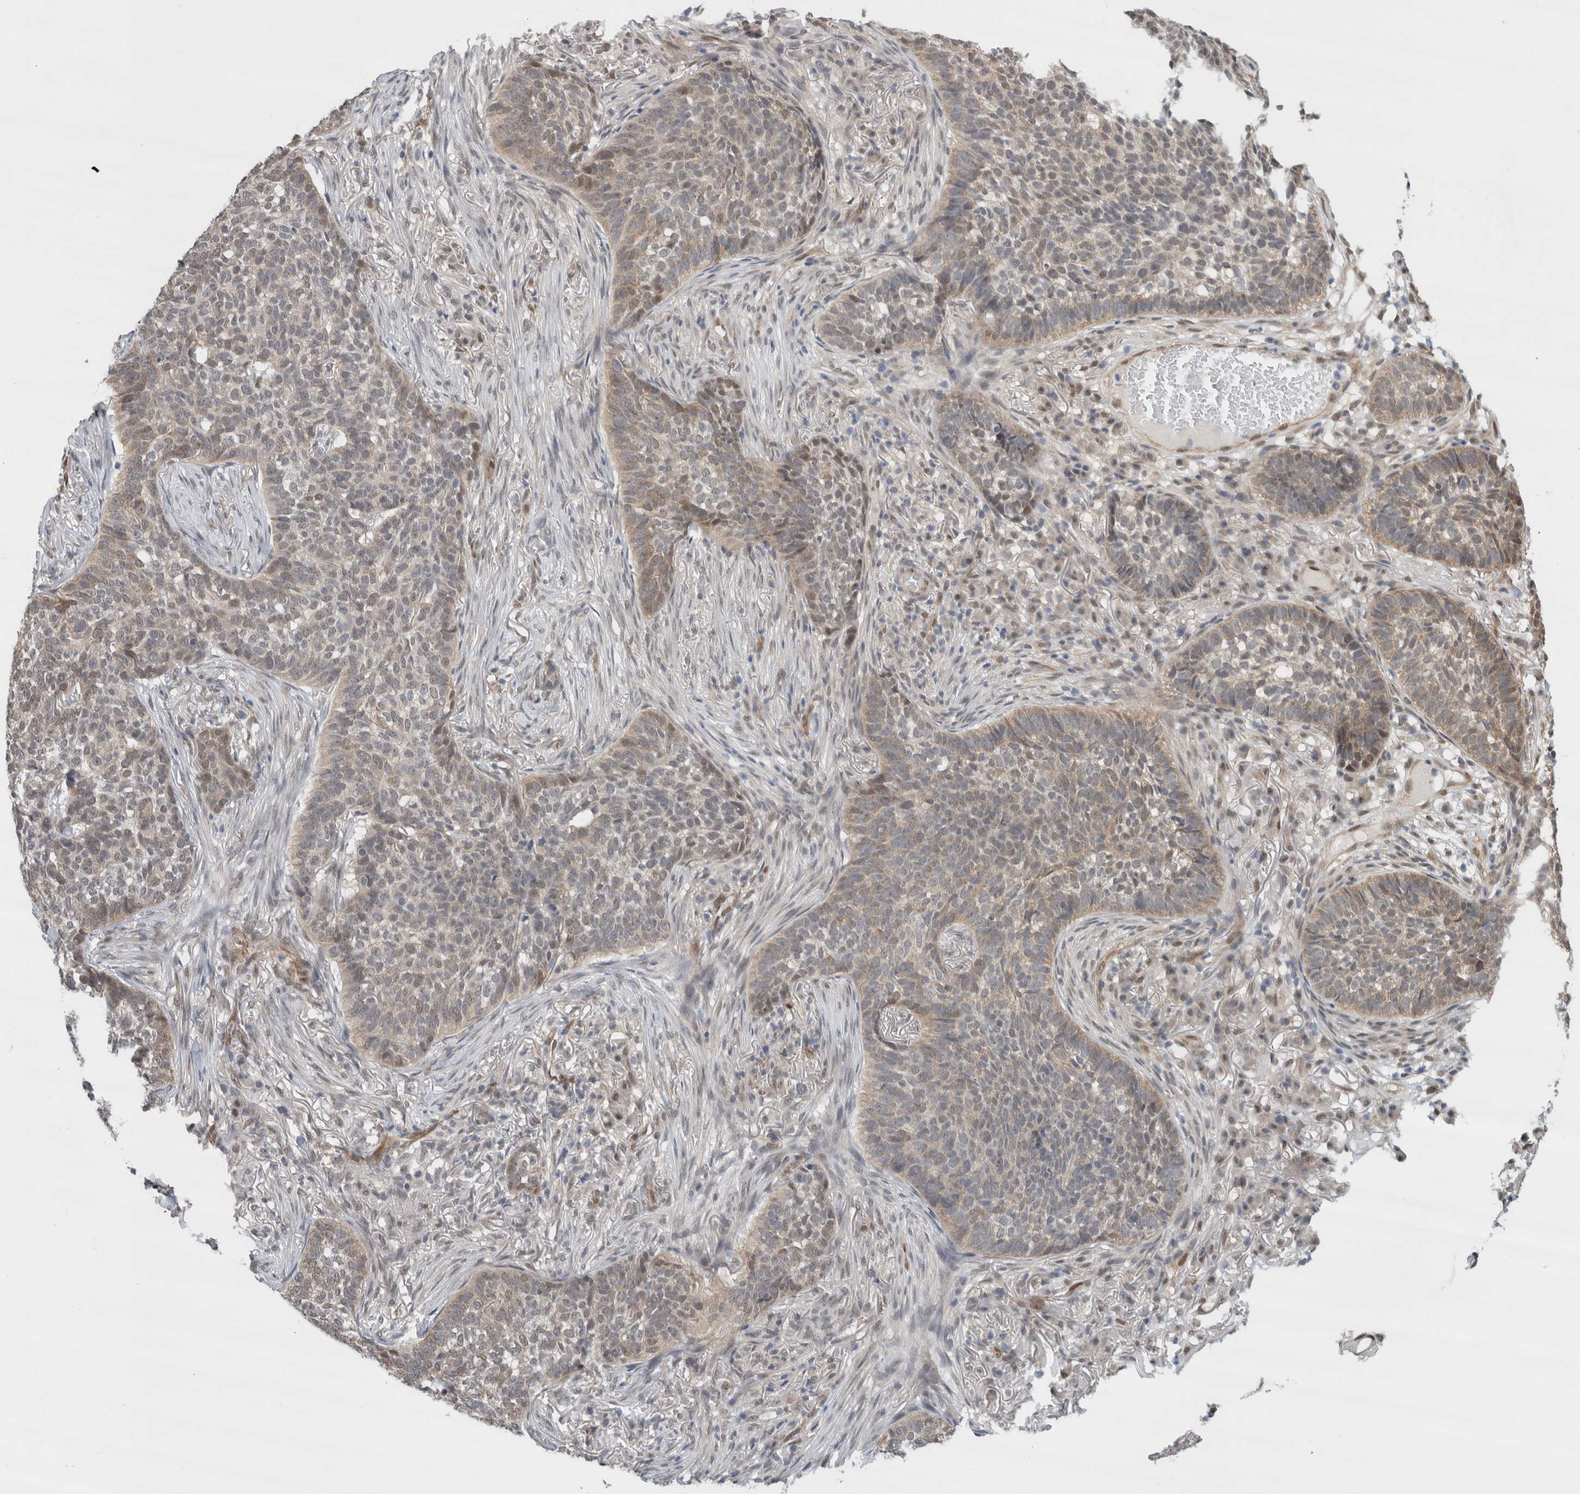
{"staining": {"intensity": "weak", "quantity": "25%-75%", "location": "cytoplasmic/membranous,nuclear"}, "tissue": "skin cancer", "cell_type": "Tumor cells", "image_type": "cancer", "snomed": [{"axis": "morphology", "description": "Basal cell carcinoma"}, {"axis": "topography", "description": "Skin"}], "caption": "There is low levels of weak cytoplasmic/membranous and nuclear expression in tumor cells of basal cell carcinoma (skin), as demonstrated by immunohistochemical staining (brown color).", "gene": "EIF4G3", "patient": {"sex": "male", "age": 85}}